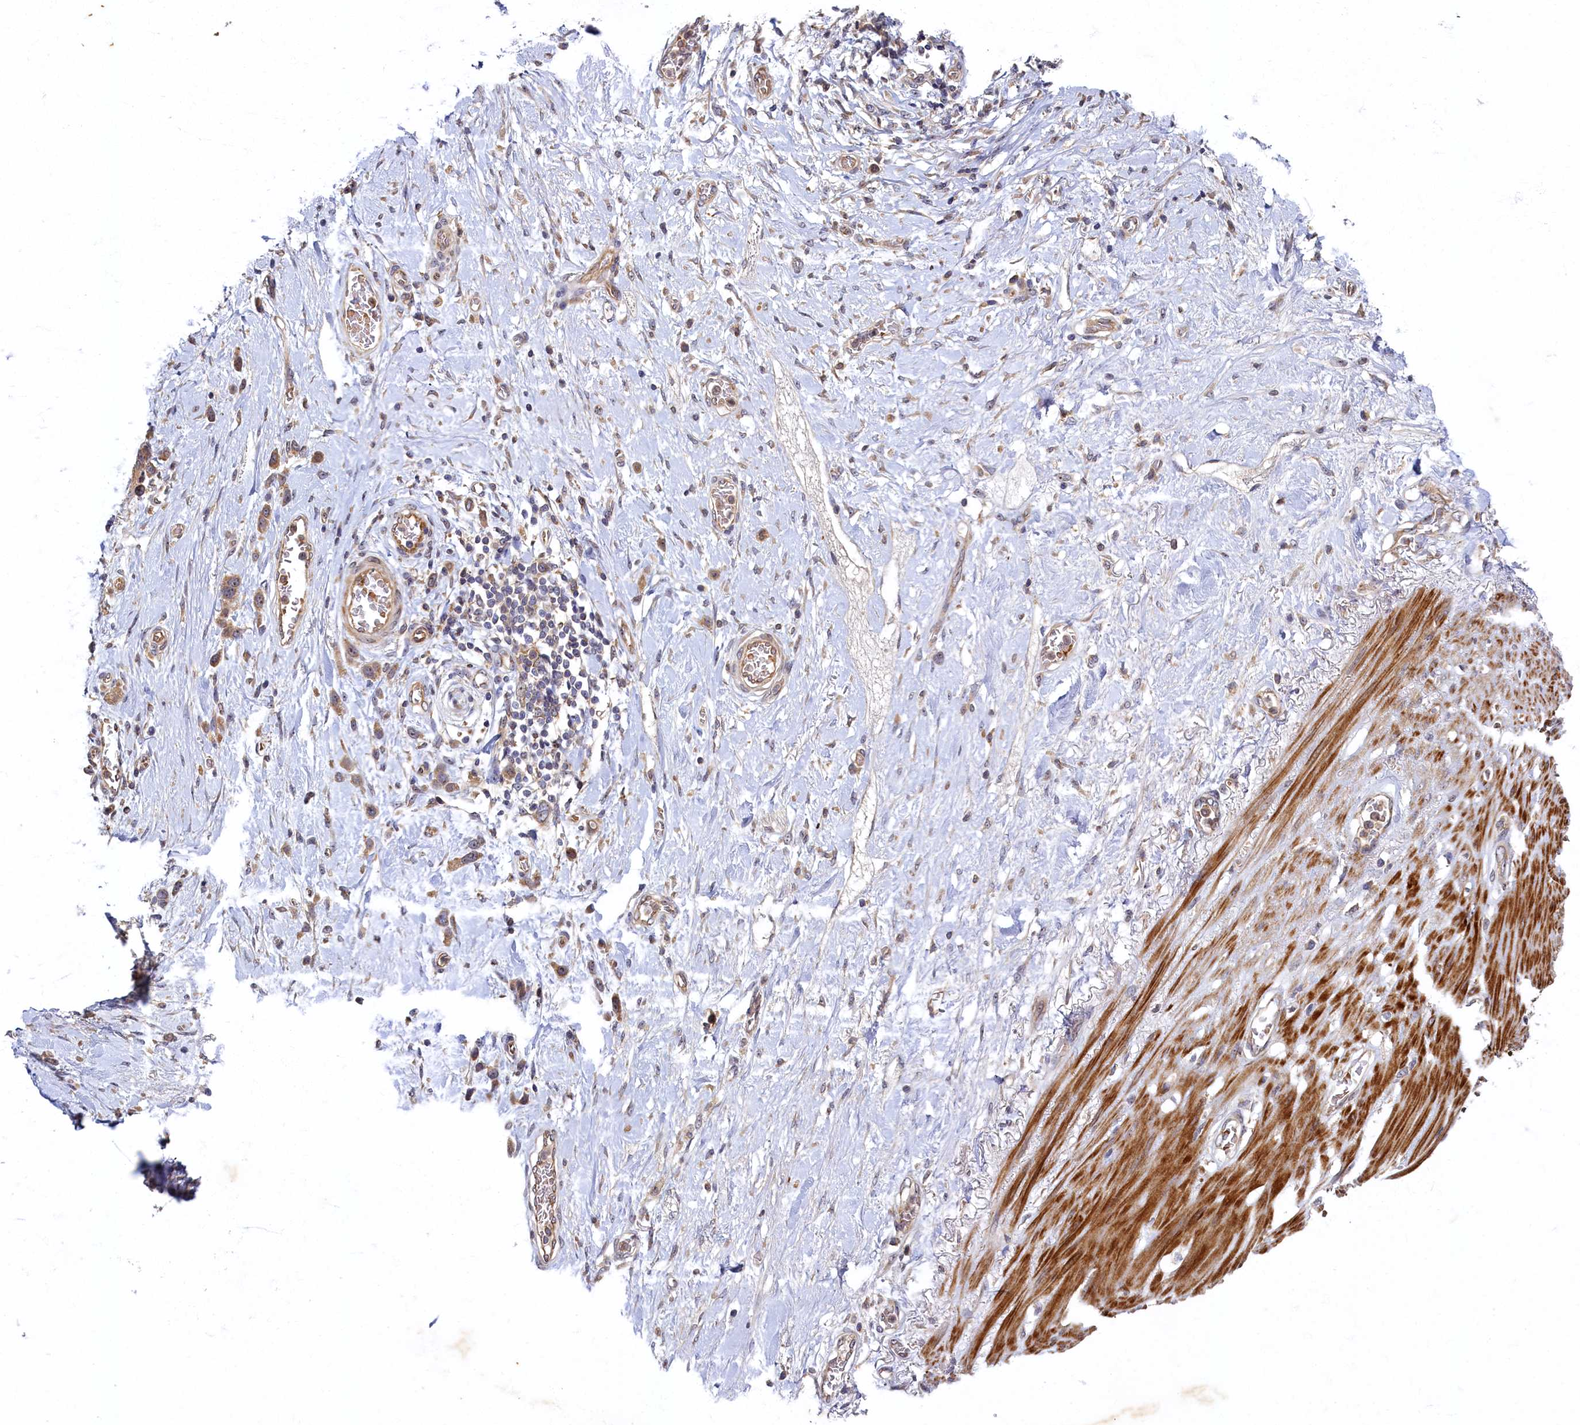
{"staining": {"intensity": "weak", "quantity": ">75%", "location": "cytoplasmic/membranous"}, "tissue": "stomach cancer", "cell_type": "Tumor cells", "image_type": "cancer", "snomed": [{"axis": "morphology", "description": "Adenocarcinoma, NOS"}, {"axis": "morphology", "description": "Adenocarcinoma, High grade"}, {"axis": "topography", "description": "Stomach, upper"}, {"axis": "topography", "description": "Stomach, lower"}], "caption": "Immunohistochemical staining of human stomach adenocarcinoma exhibits weak cytoplasmic/membranous protein positivity in approximately >75% of tumor cells. Nuclei are stained in blue.", "gene": "CEP20", "patient": {"sex": "female", "age": 65}}